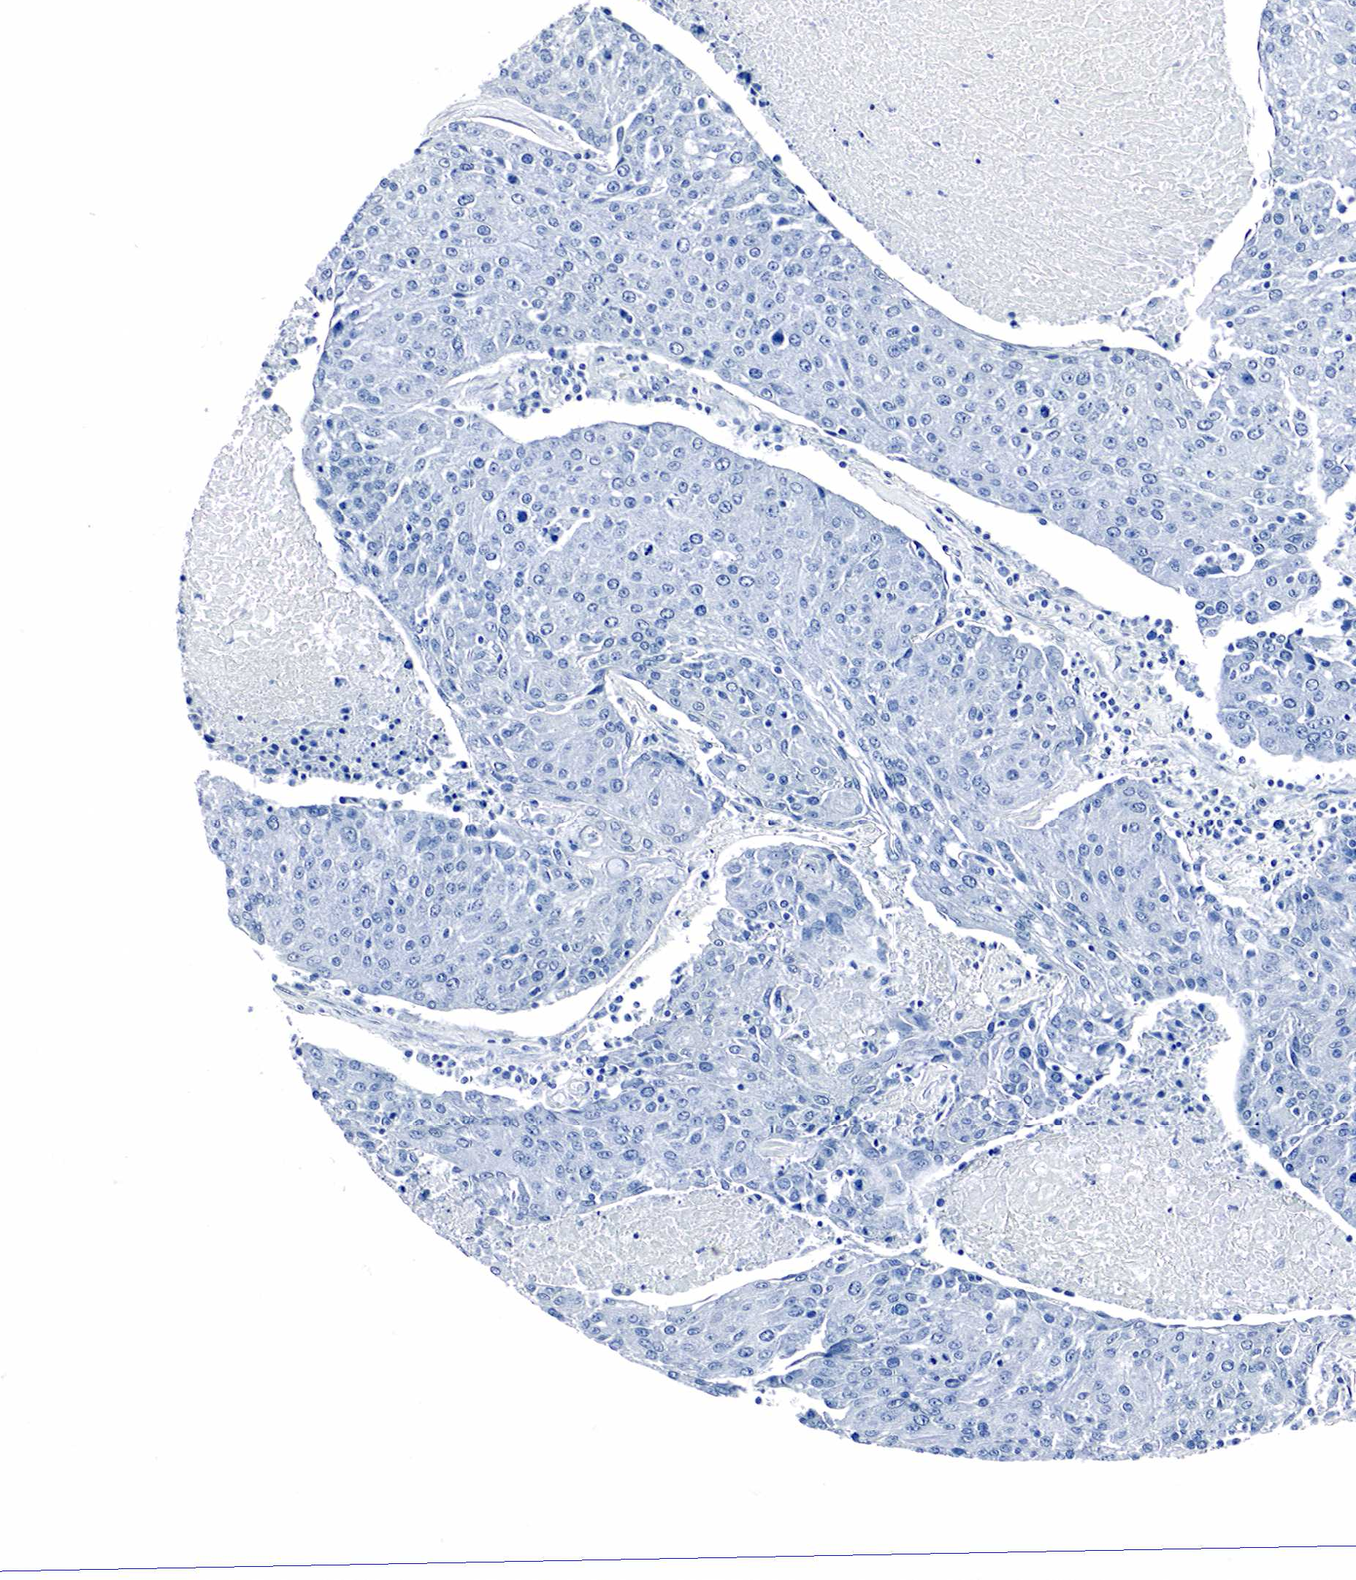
{"staining": {"intensity": "negative", "quantity": "none", "location": "none"}, "tissue": "urothelial cancer", "cell_type": "Tumor cells", "image_type": "cancer", "snomed": [{"axis": "morphology", "description": "Urothelial carcinoma, High grade"}, {"axis": "topography", "description": "Urinary bladder"}], "caption": "Tumor cells are negative for protein expression in human urothelial carcinoma (high-grade).", "gene": "GAST", "patient": {"sex": "female", "age": 85}}